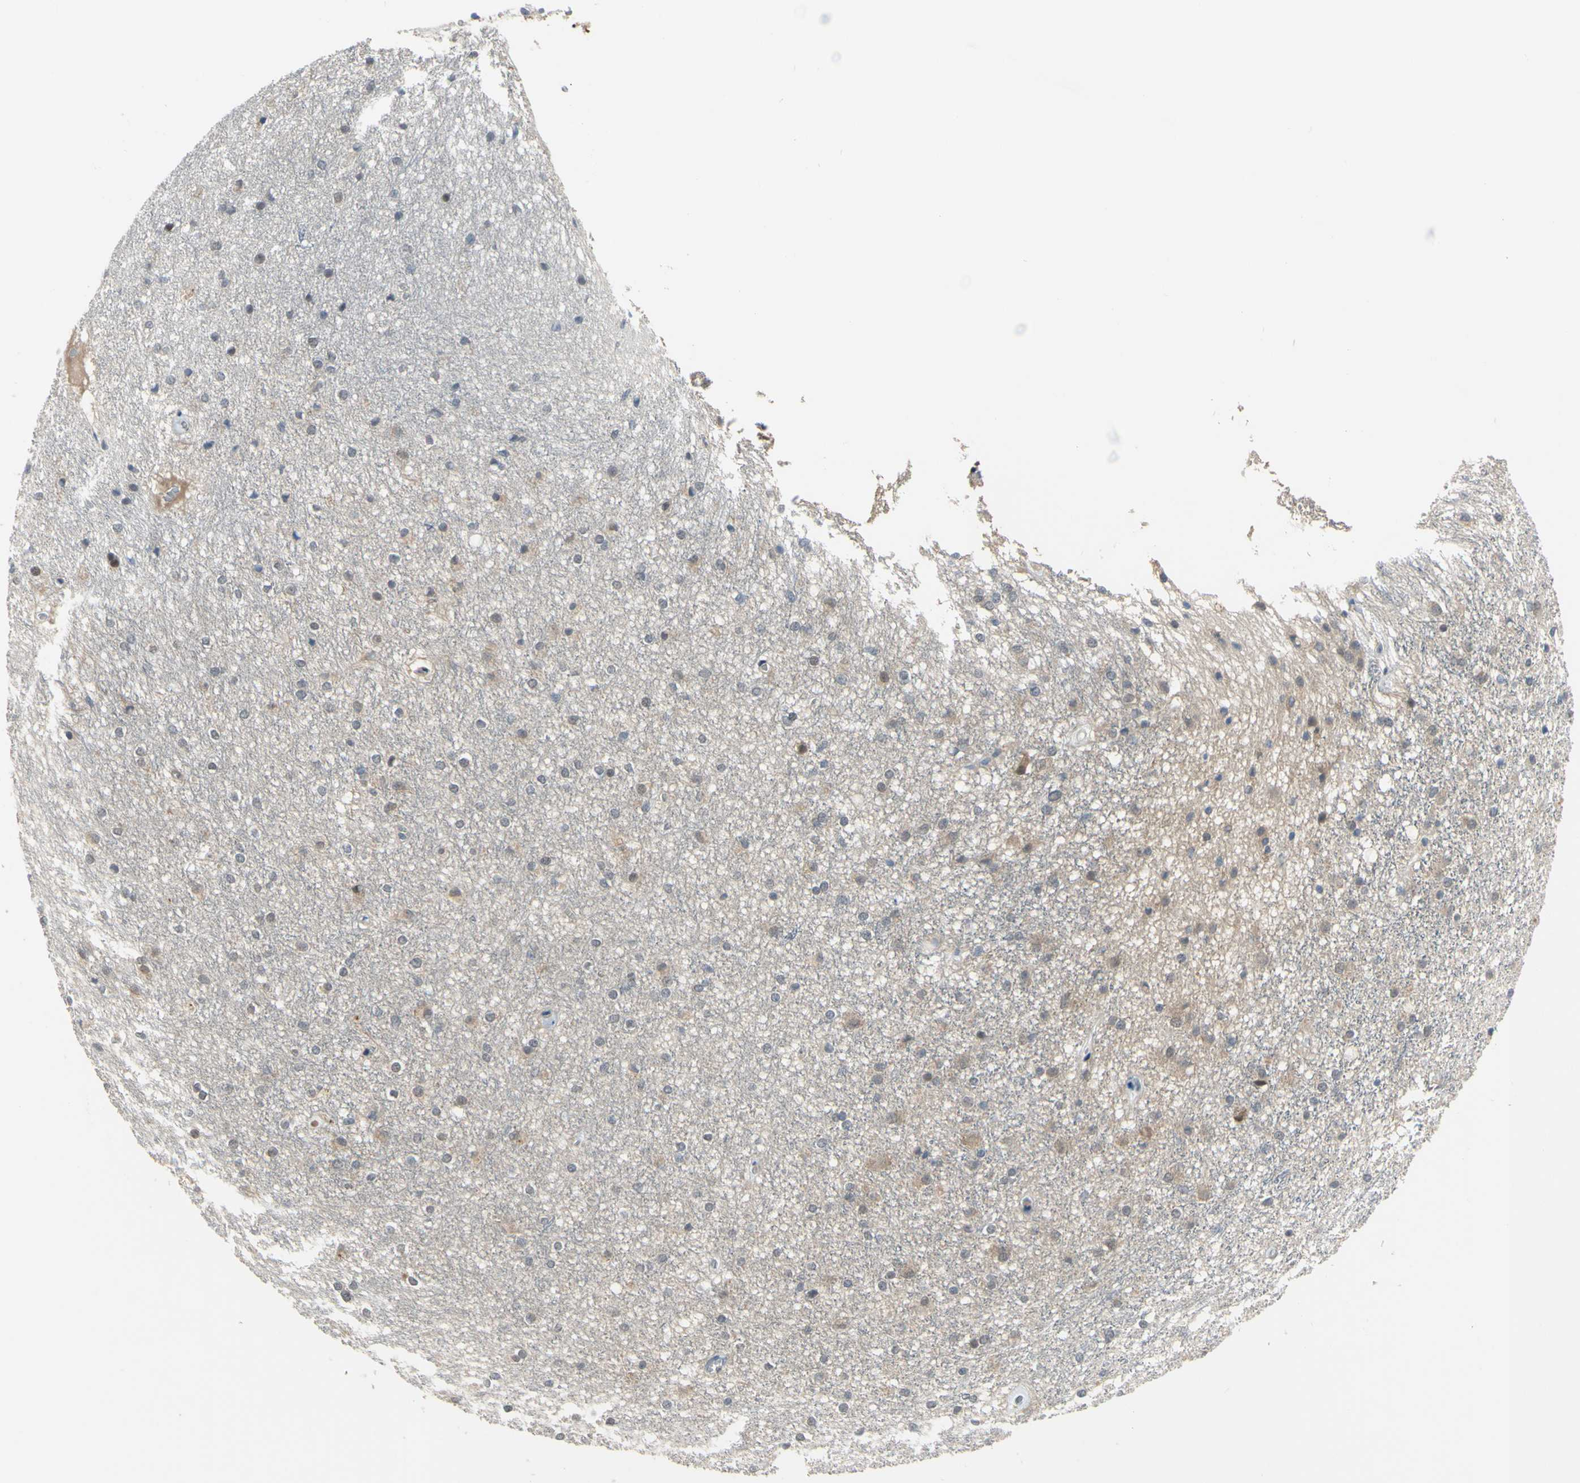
{"staining": {"intensity": "weak", "quantity": "25%-75%", "location": "cytoplasmic/membranous"}, "tissue": "caudate", "cell_type": "Glial cells", "image_type": "normal", "snomed": [{"axis": "morphology", "description": "Normal tissue, NOS"}, {"axis": "topography", "description": "Lateral ventricle wall"}], "caption": "Immunohistochemistry (IHC) histopathology image of normal human caudate stained for a protein (brown), which demonstrates low levels of weak cytoplasmic/membranous staining in approximately 25%-75% of glial cells.", "gene": "HSPA4", "patient": {"sex": "female", "age": 19}}